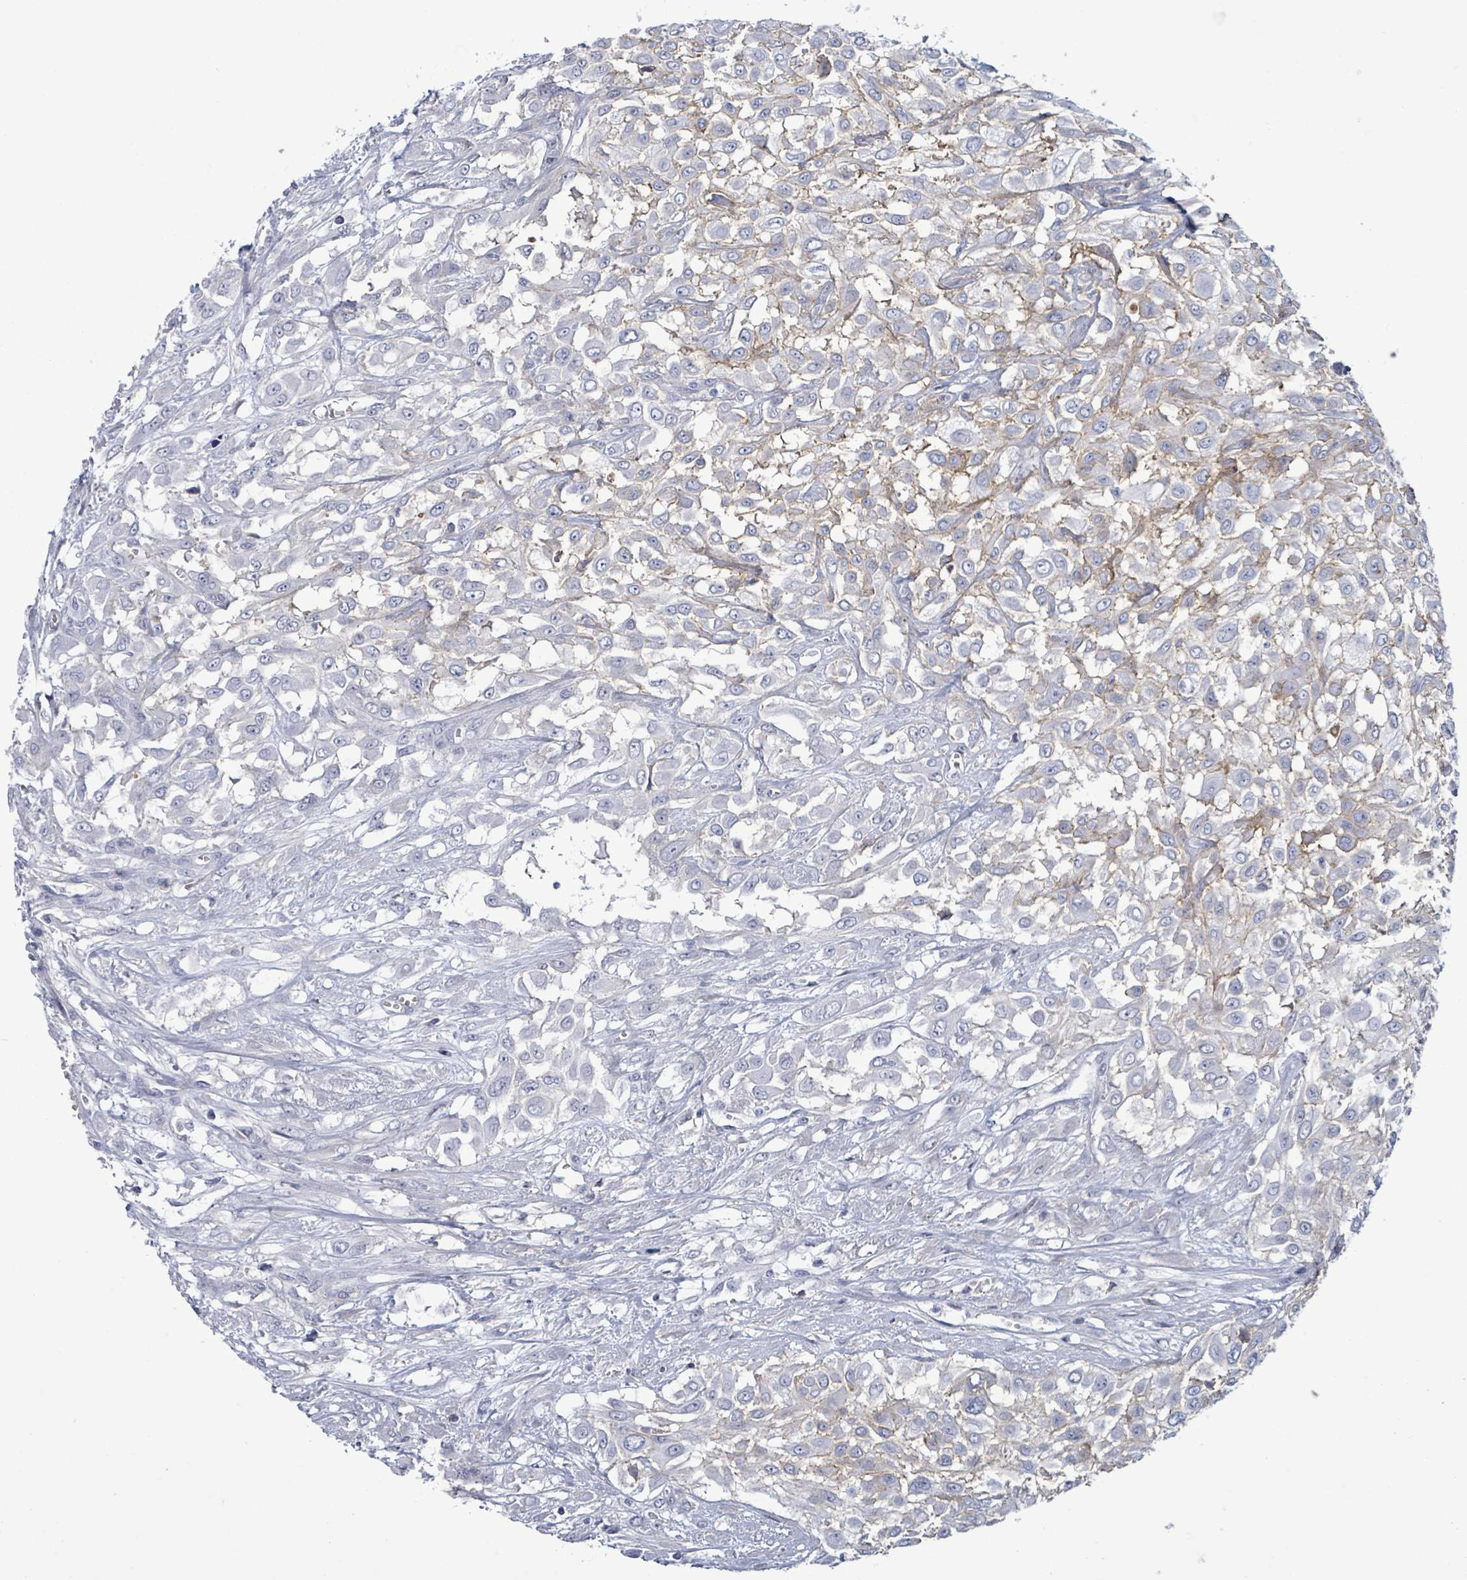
{"staining": {"intensity": "weak", "quantity": "<25%", "location": "cytoplasmic/membranous"}, "tissue": "urothelial cancer", "cell_type": "Tumor cells", "image_type": "cancer", "snomed": [{"axis": "morphology", "description": "Urothelial carcinoma, High grade"}, {"axis": "topography", "description": "Urinary bladder"}], "caption": "The immunohistochemistry micrograph has no significant positivity in tumor cells of urothelial cancer tissue. Brightfield microscopy of IHC stained with DAB (brown) and hematoxylin (blue), captured at high magnification.", "gene": "BSG", "patient": {"sex": "male", "age": 57}}